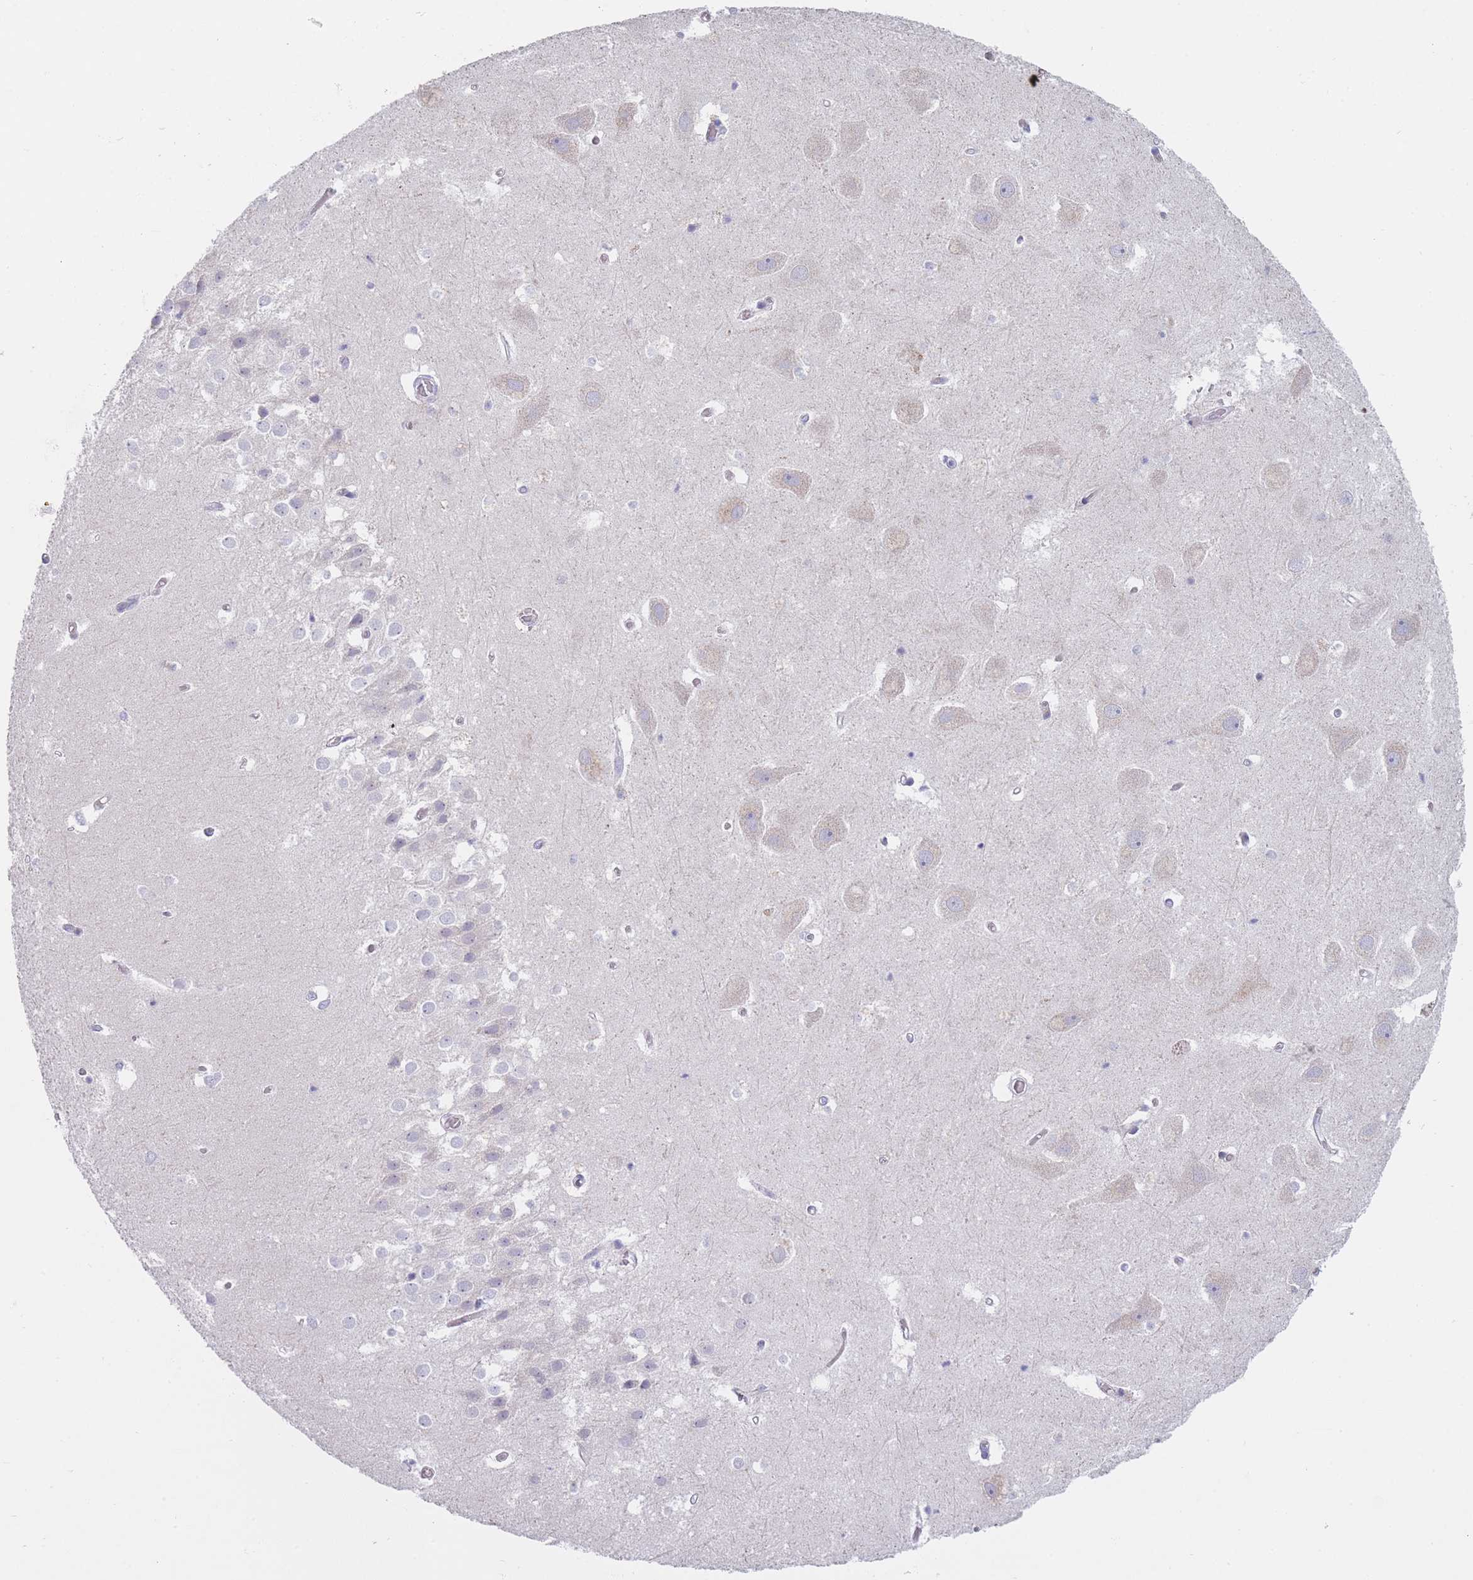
{"staining": {"intensity": "negative", "quantity": "none", "location": "none"}, "tissue": "hippocampus", "cell_type": "Glial cells", "image_type": "normal", "snomed": [{"axis": "morphology", "description": "Normal tissue, NOS"}, {"axis": "topography", "description": "Hippocampus"}], "caption": "A histopathology image of hippocampus stained for a protein exhibits no brown staining in glial cells. The staining is performed using DAB (3,3'-diaminobenzidine) brown chromogen with nuclei counter-stained in using hematoxylin.", "gene": "MRPS14", "patient": {"sex": "female", "age": 52}}